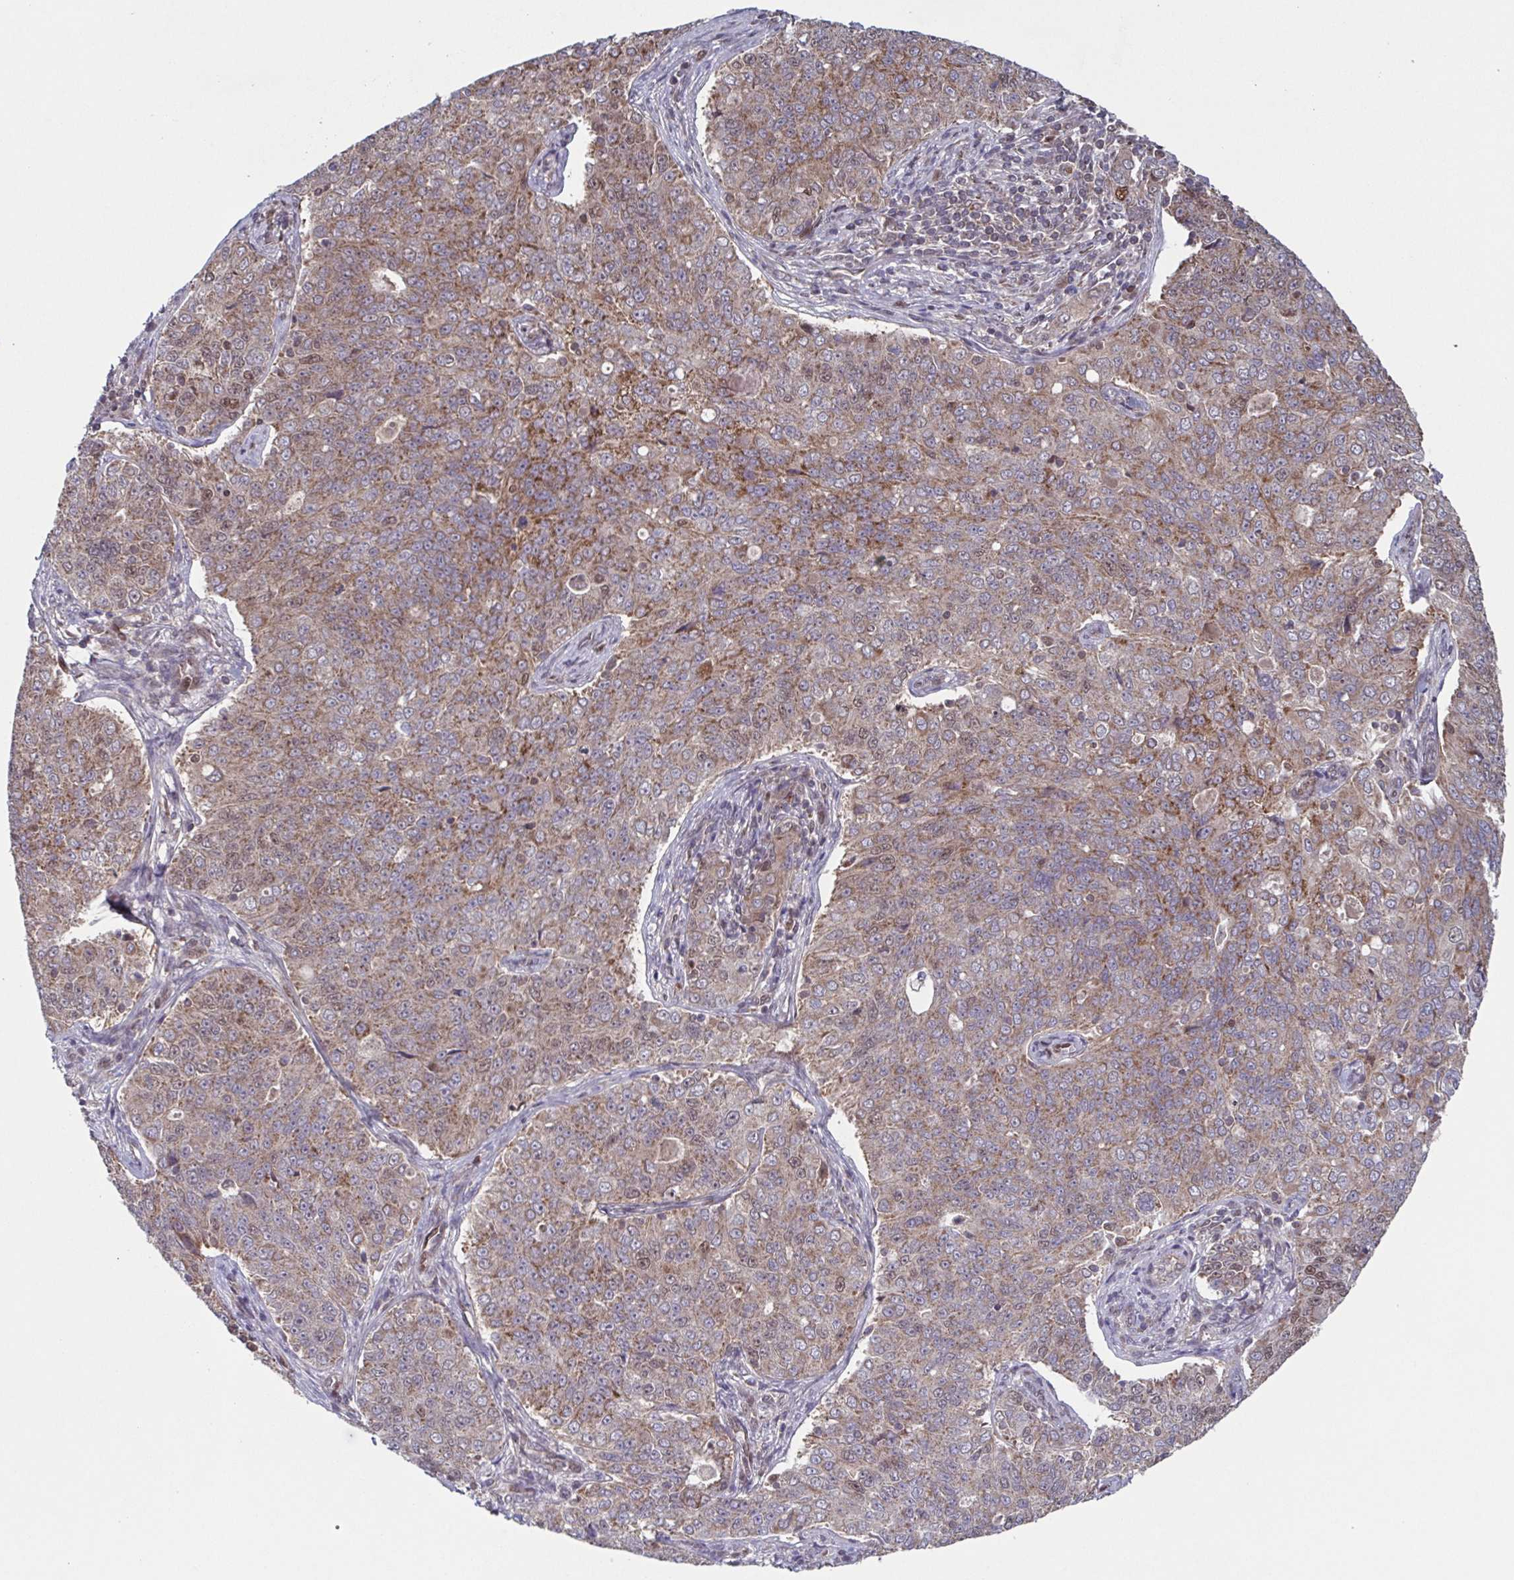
{"staining": {"intensity": "weak", "quantity": ">75%", "location": "cytoplasmic/membranous"}, "tissue": "endometrial cancer", "cell_type": "Tumor cells", "image_type": "cancer", "snomed": [{"axis": "morphology", "description": "Adenocarcinoma, NOS"}, {"axis": "topography", "description": "Endometrium"}], "caption": "Endometrial cancer stained with IHC reveals weak cytoplasmic/membranous staining in approximately >75% of tumor cells.", "gene": "TTC19", "patient": {"sex": "female", "age": 43}}